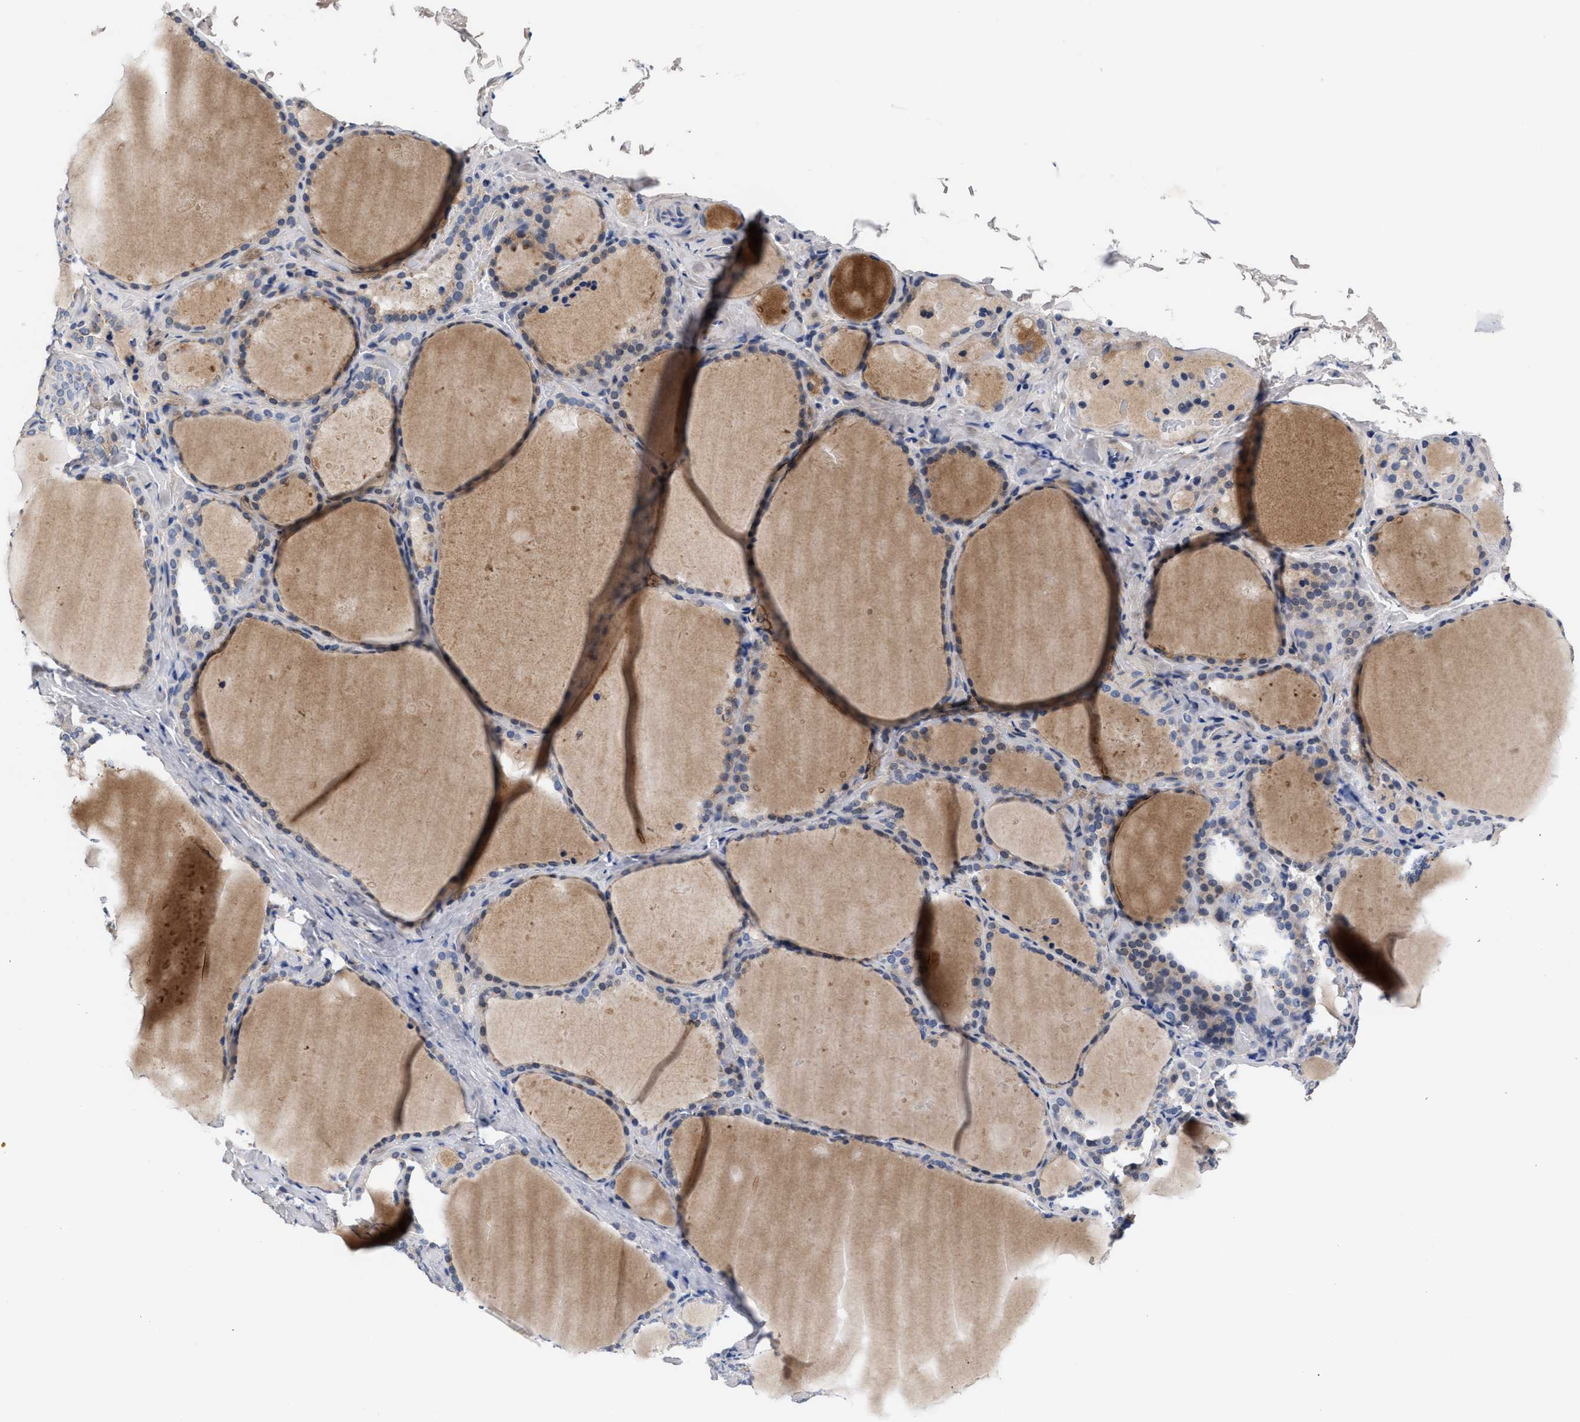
{"staining": {"intensity": "negative", "quantity": "none", "location": "none"}, "tissue": "thyroid gland", "cell_type": "Glandular cells", "image_type": "normal", "snomed": [{"axis": "morphology", "description": "Normal tissue, NOS"}, {"axis": "topography", "description": "Thyroid gland"}], "caption": "IHC image of normal human thyroid gland stained for a protein (brown), which demonstrates no expression in glandular cells. Brightfield microscopy of IHC stained with DAB (brown) and hematoxylin (blue), captured at high magnification.", "gene": "ACTL7B", "patient": {"sex": "female", "age": 44}}